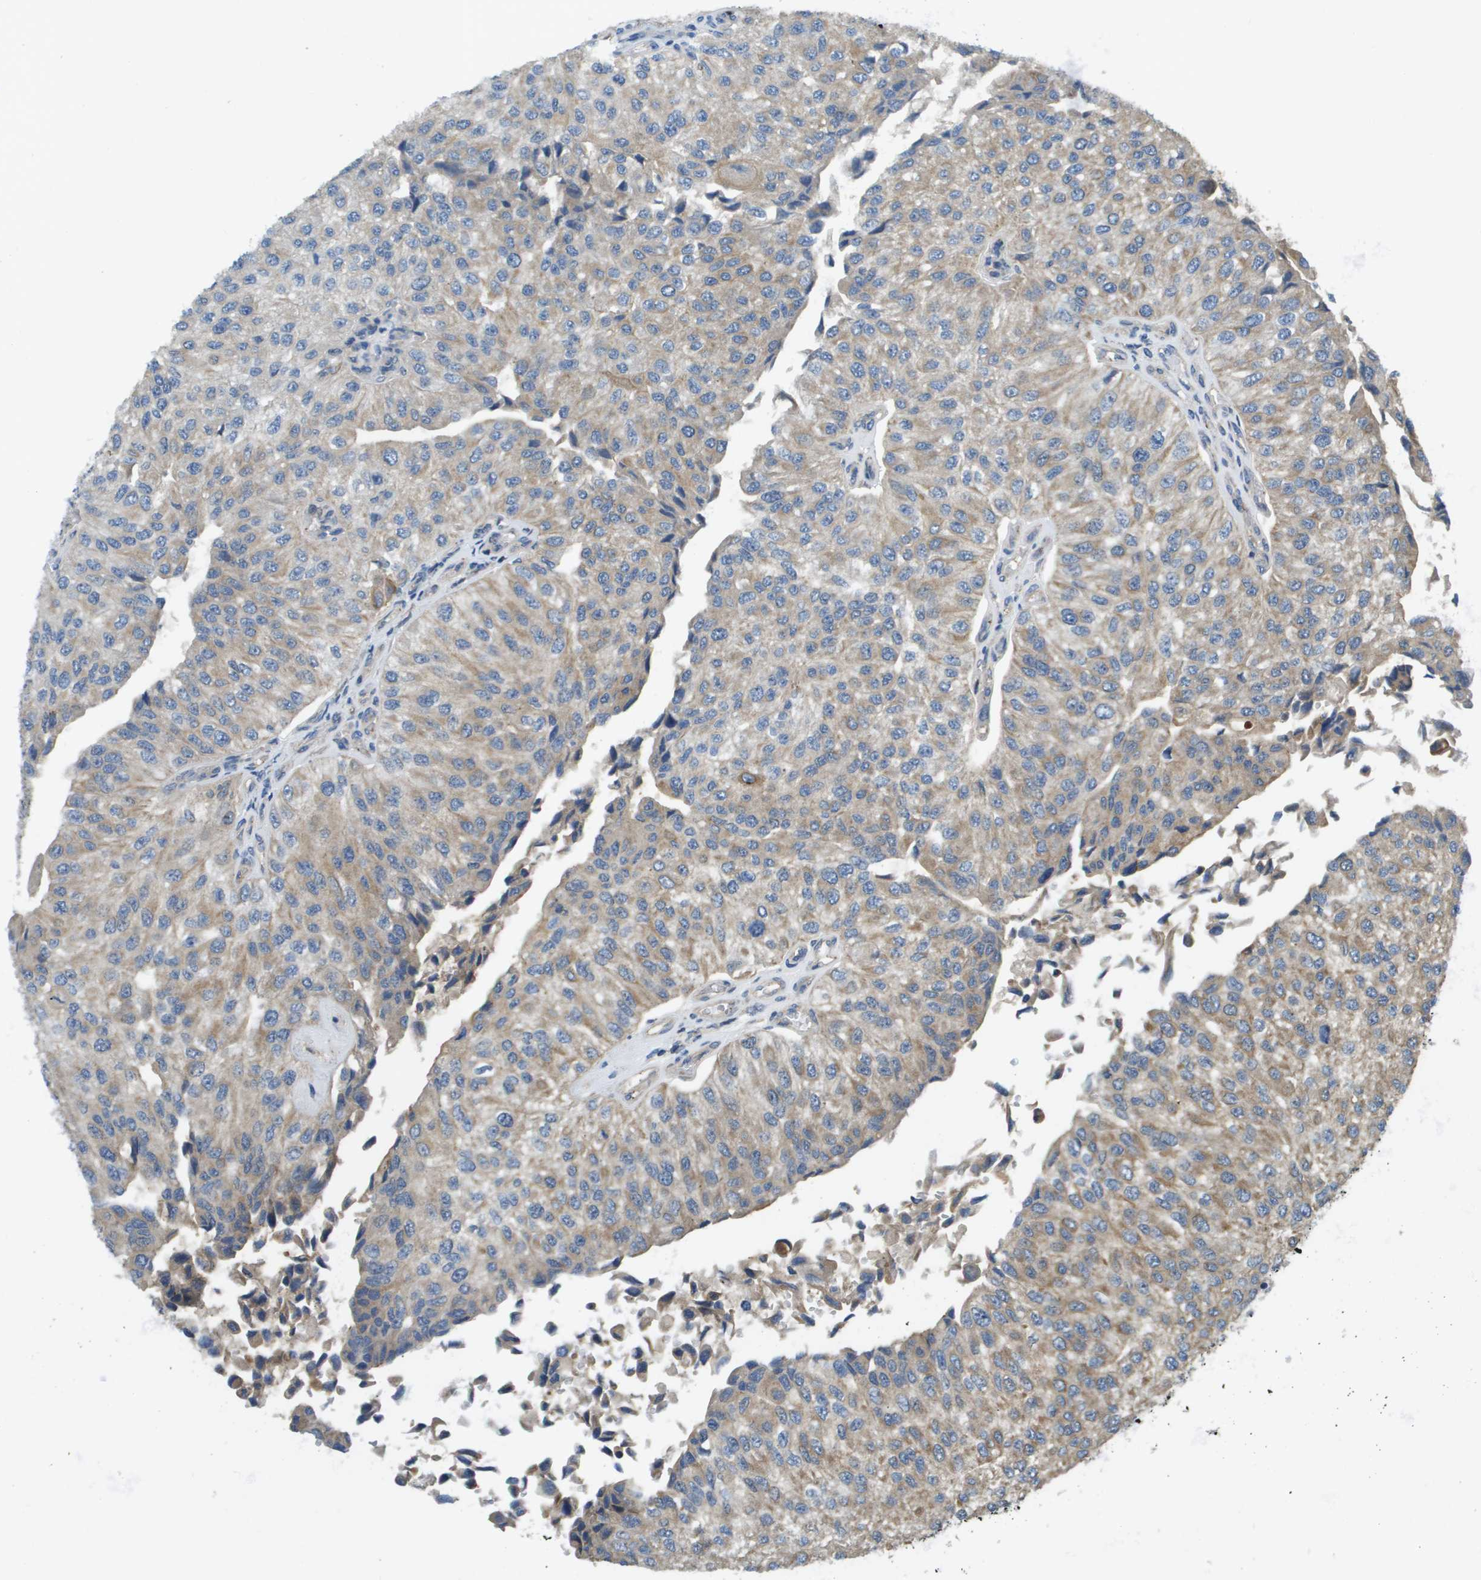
{"staining": {"intensity": "weak", "quantity": ">75%", "location": "cytoplasmic/membranous"}, "tissue": "urothelial cancer", "cell_type": "Tumor cells", "image_type": "cancer", "snomed": [{"axis": "morphology", "description": "Urothelial carcinoma, High grade"}, {"axis": "topography", "description": "Kidney"}, {"axis": "topography", "description": "Urinary bladder"}], "caption": "Tumor cells demonstrate weak cytoplasmic/membranous staining in about >75% of cells in high-grade urothelial carcinoma. The protein is shown in brown color, while the nuclei are stained blue.", "gene": "KRT23", "patient": {"sex": "male", "age": 77}}